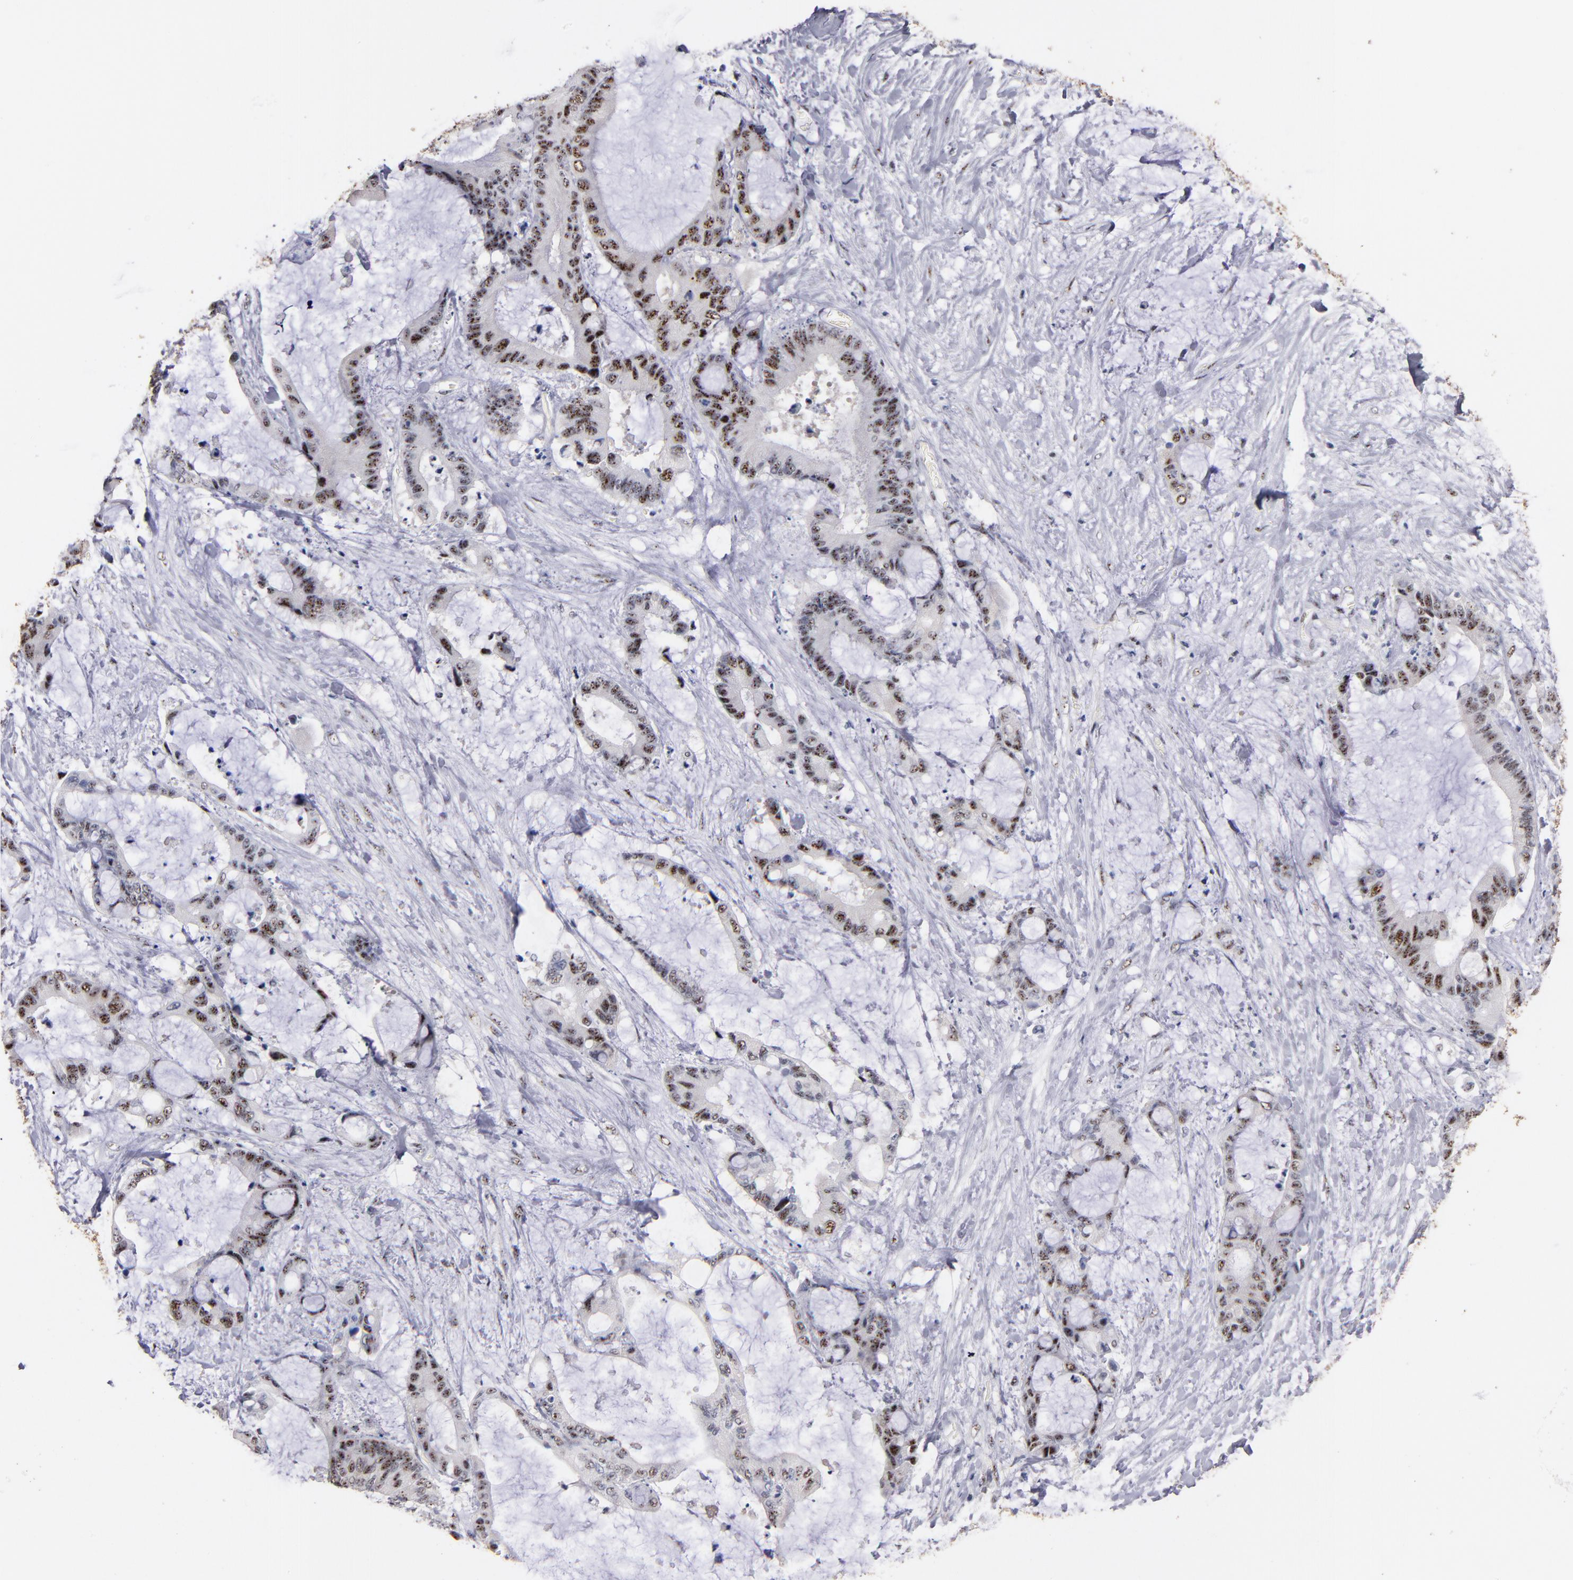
{"staining": {"intensity": "moderate", "quantity": "25%-75%", "location": "nuclear"}, "tissue": "liver cancer", "cell_type": "Tumor cells", "image_type": "cancer", "snomed": [{"axis": "morphology", "description": "Cholangiocarcinoma"}, {"axis": "topography", "description": "Liver"}], "caption": "There is medium levels of moderate nuclear positivity in tumor cells of cholangiocarcinoma (liver), as demonstrated by immunohistochemical staining (brown color).", "gene": "RAF1", "patient": {"sex": "female", "age": 73}}